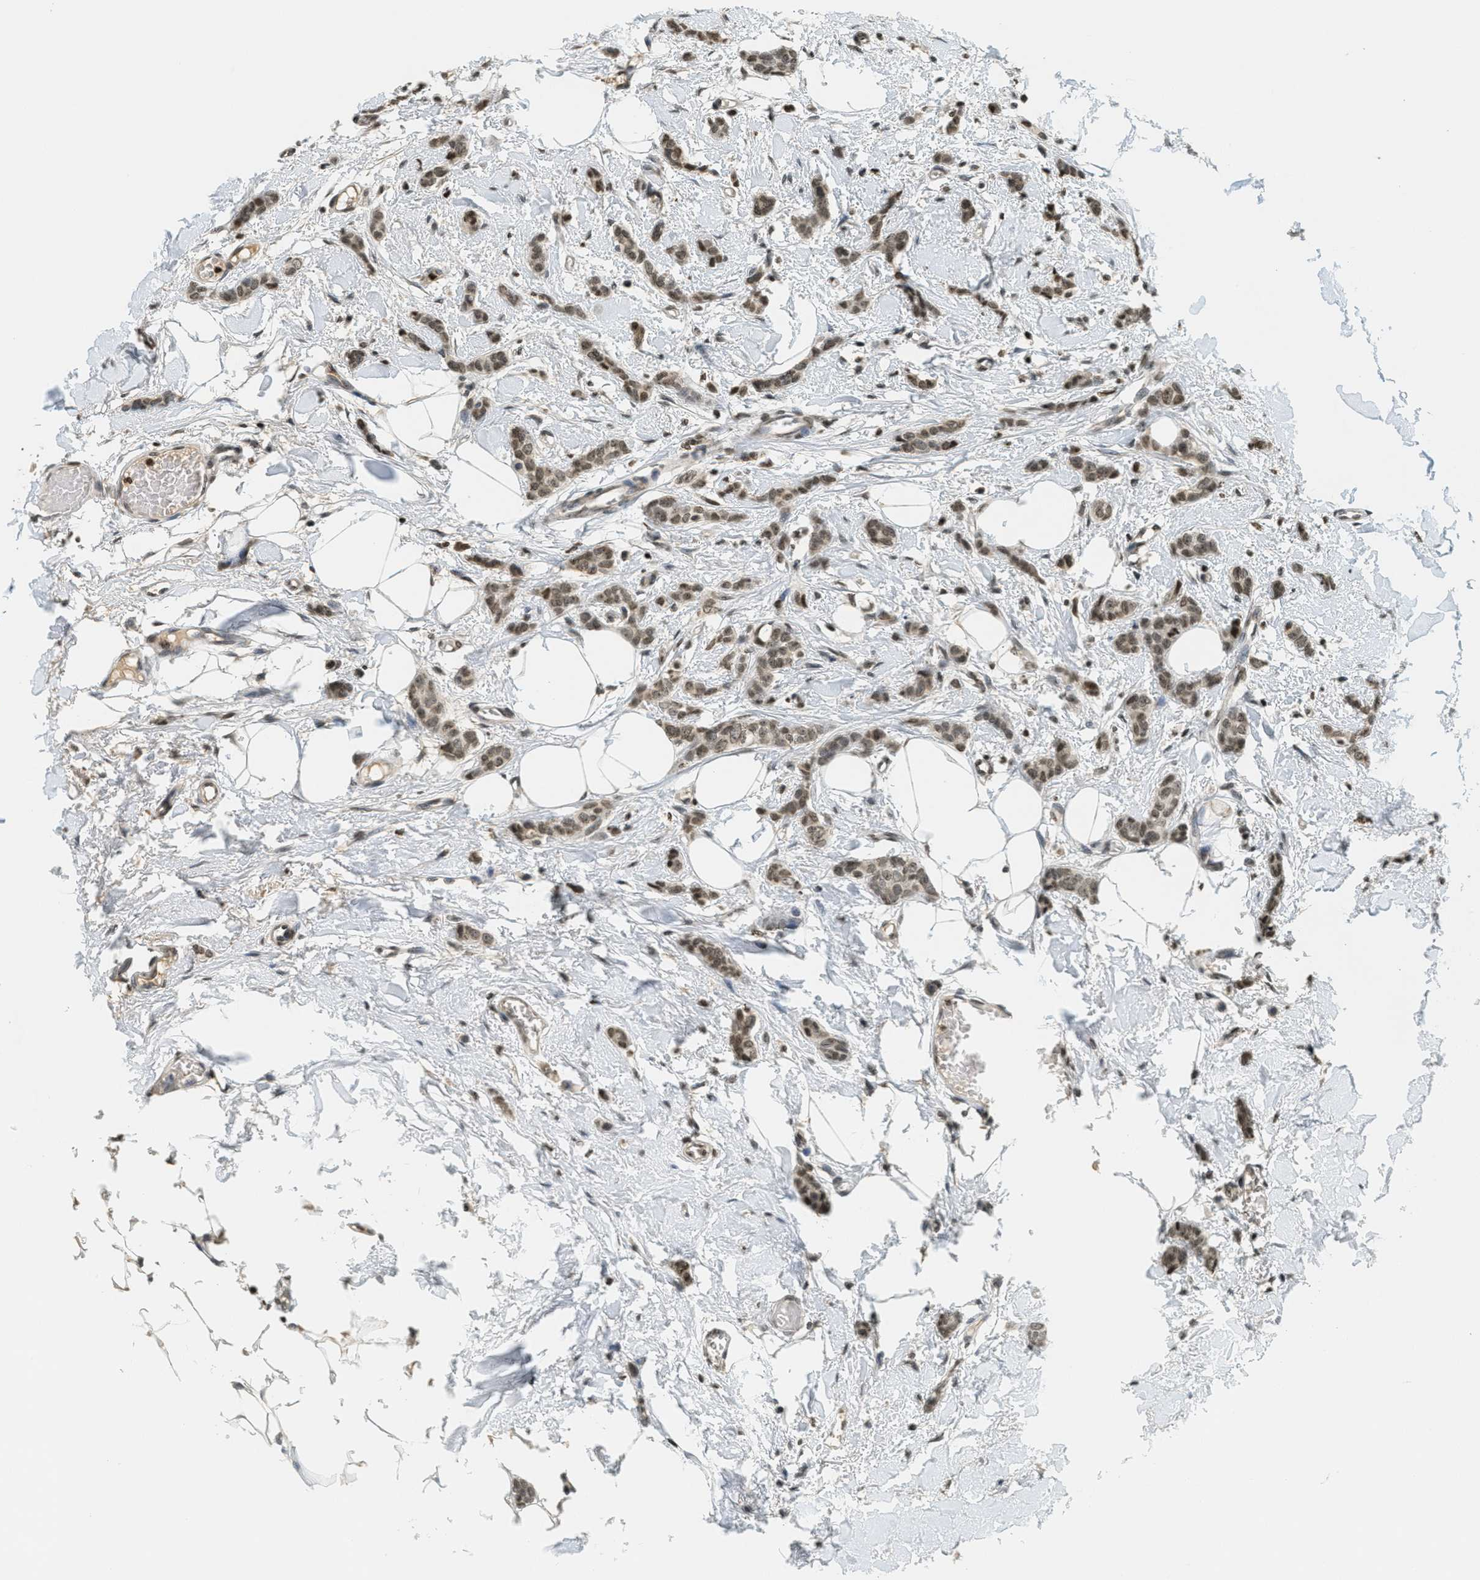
{"staining": {"intensity": "moderate", "quantity": ">75%", "location": "nuclear"}, "tissue": "breast cancer", "cell_type": "Tumor cells", "image_type": "cancer", "snomed": [{"axis": "morphology", "description": "Lobular carcinoma"}, {"axis": "topography", "description": "Skin"}, {"axis": "topography", "description": "Breast"}], "caption": "Immunohistochemistry (IHC) (DAB) staining of human breast cancer (lobular carcinoma) displays moderate nuclear protein positivity in about >75% of tumor cells.", "gene": "LDB2", "patient": {"sex": "female", "age": 46}}